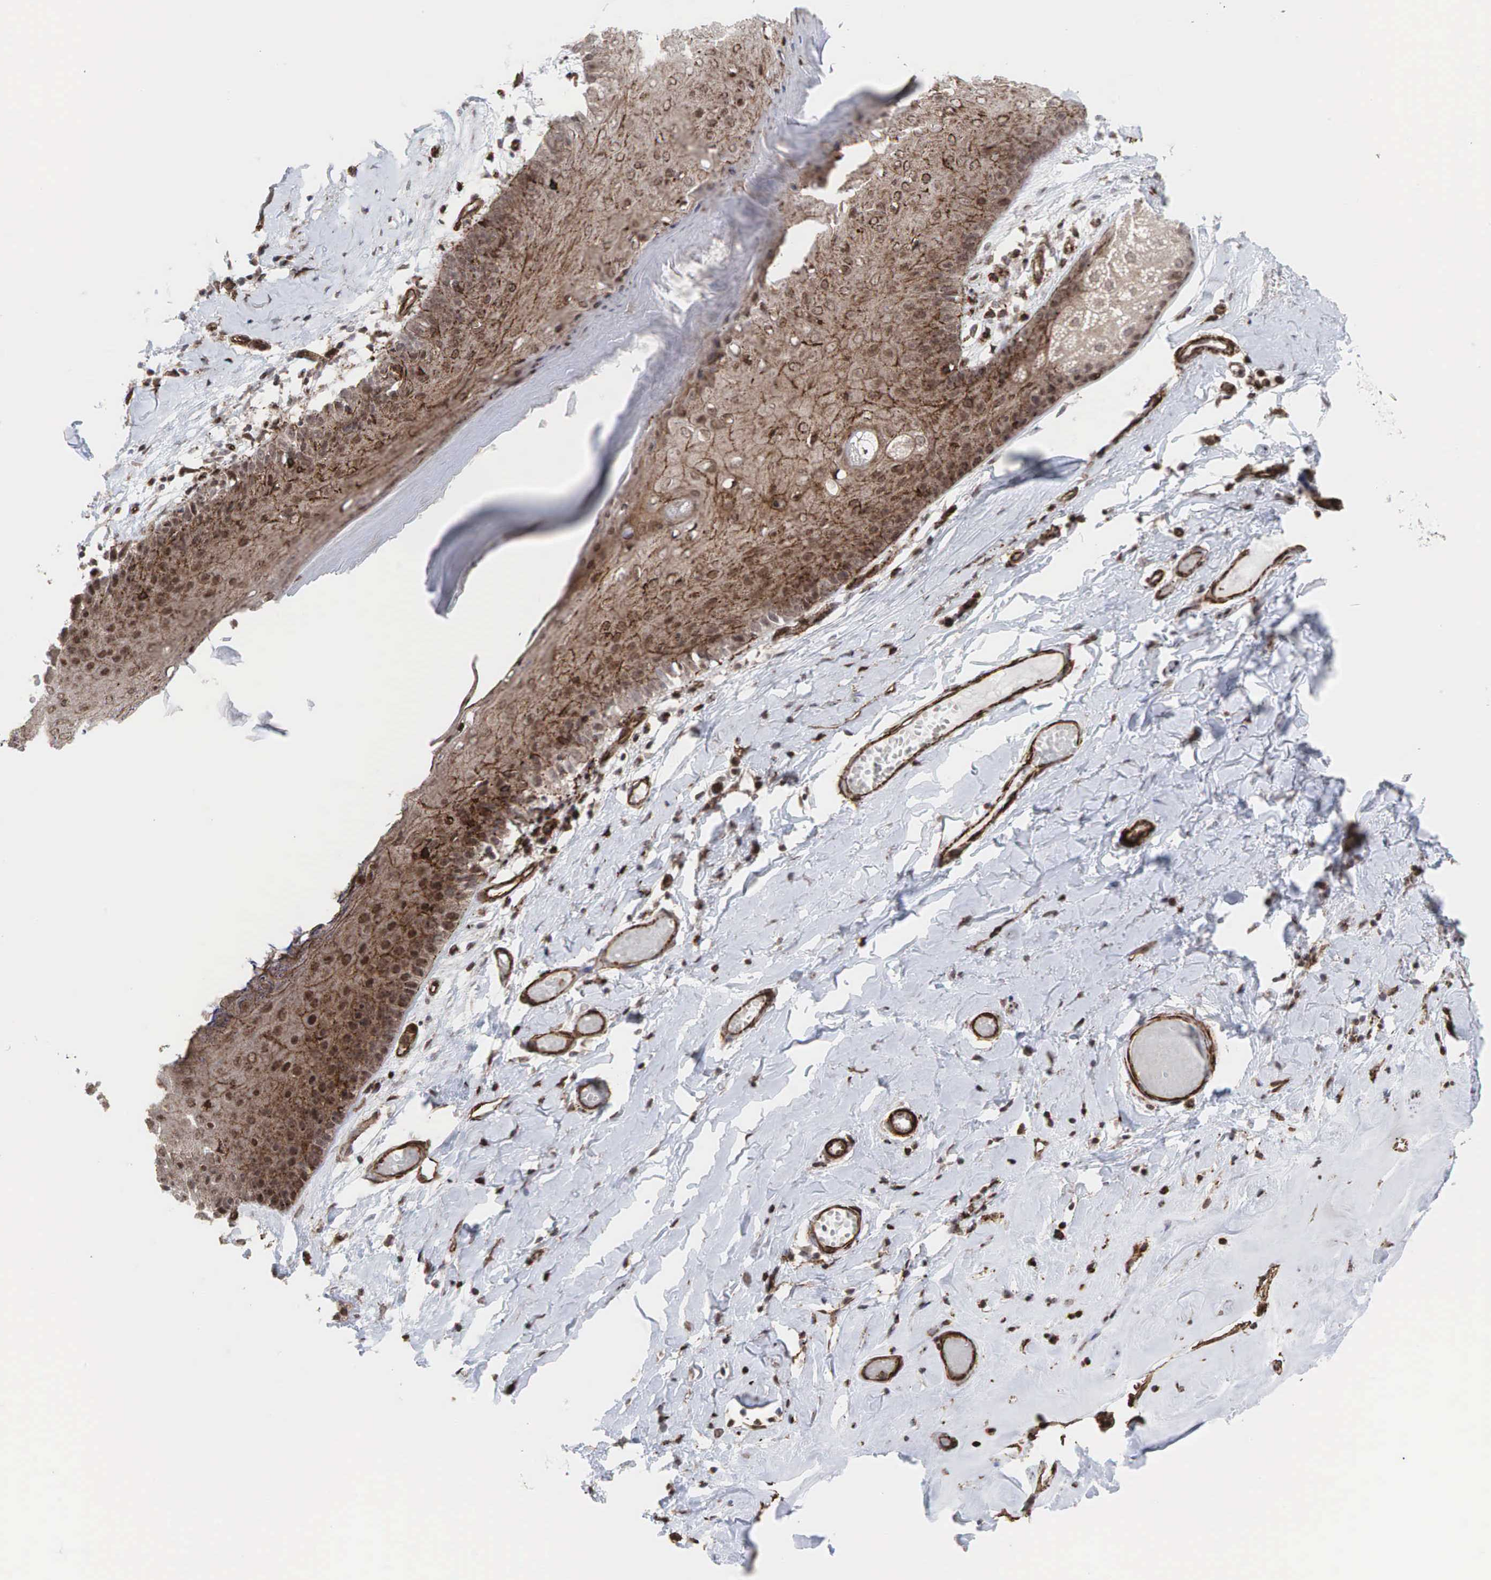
{"staining": {"intensity": "moderate", "quantity": "25%-75%", "location": "cytoplasmic/membranous,nuclear"}, "tissue": "skin", "cell_type": "Epidermal cells", "image_type": "normal", "snomed": [{"axis": "morphology", "description": "Normal tissue, NOS"}, {"axis": "topography", "description": "Vascular tissue"}, {"axis": "topography", "description": "Vulva"}, {"axis": "topography", "description": "Peripheral nerve tissue"}], "caption": "IHC histopathology image of normal skin: human skin stained using immunohistochemistry shows medium levels of moderate protein expression localized specifically in the cytoplasmic/membranous,nuclear of epidermal cells, appearing as a cytoplasmic/membranous,nuclear brown color.", "gene": "GPRASP1", "patient": {"sex": "female", "age": 86}}